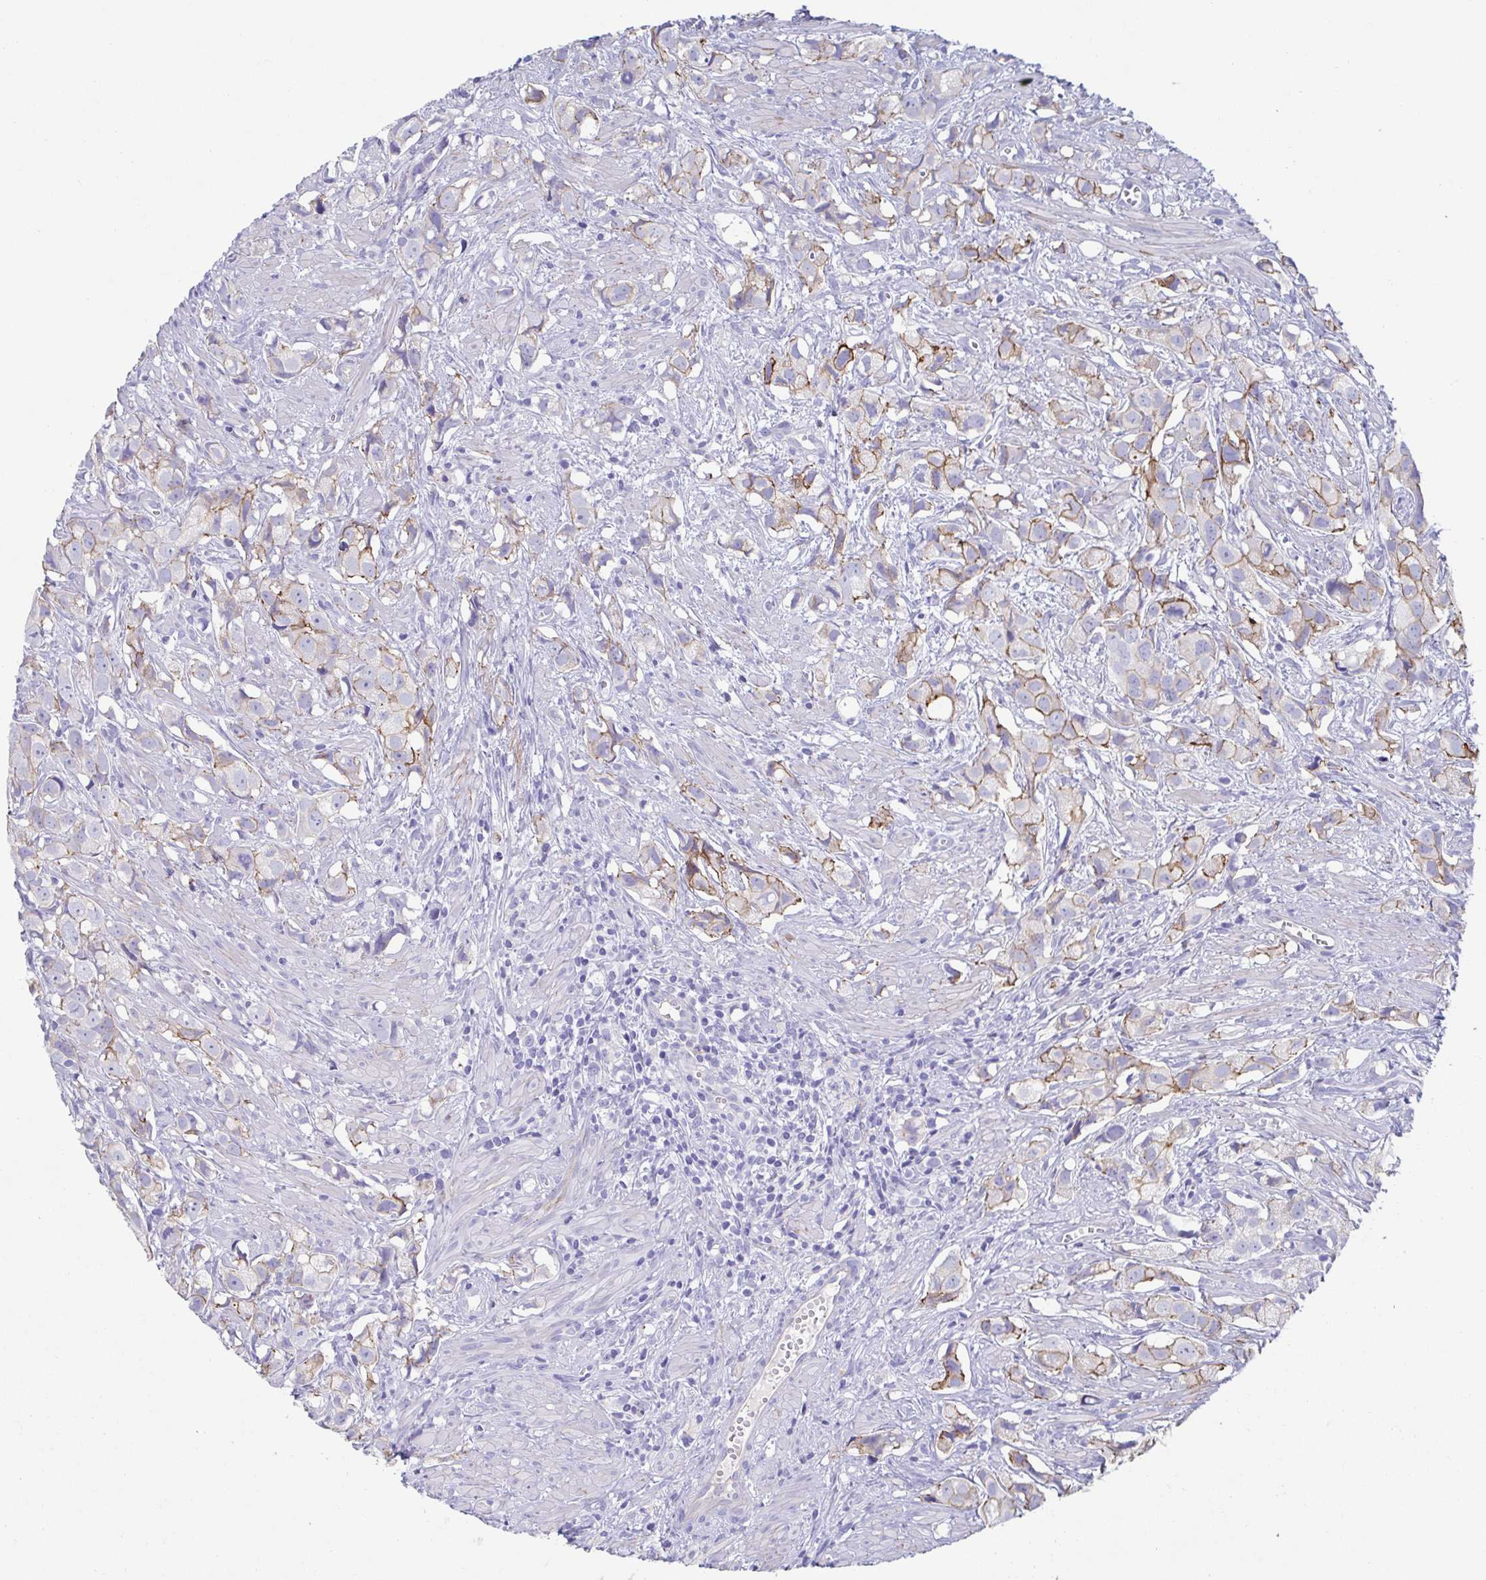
{"staining": {"intensity": "moderate", "quantity": "<25%", "location": "cytoplasmic/membranous"}, "tissue": "prostate cancer", "cell_type": "Tumor cells", "image_type": "cancer", "snomed": [{"axis": "morphology", "description": "Adenocarcinoma, High grade"}, {"axis": "topography", "description": "Prostate"}], "caption": "Protein expression analysis of human high-grade adenocarcinoma (prostate) reveals moderate cytoplasmic/membranous positivity in about <25% of tumor cells.", "gene": "CDH2", "patient": {"sex": "male", "age": 58}}